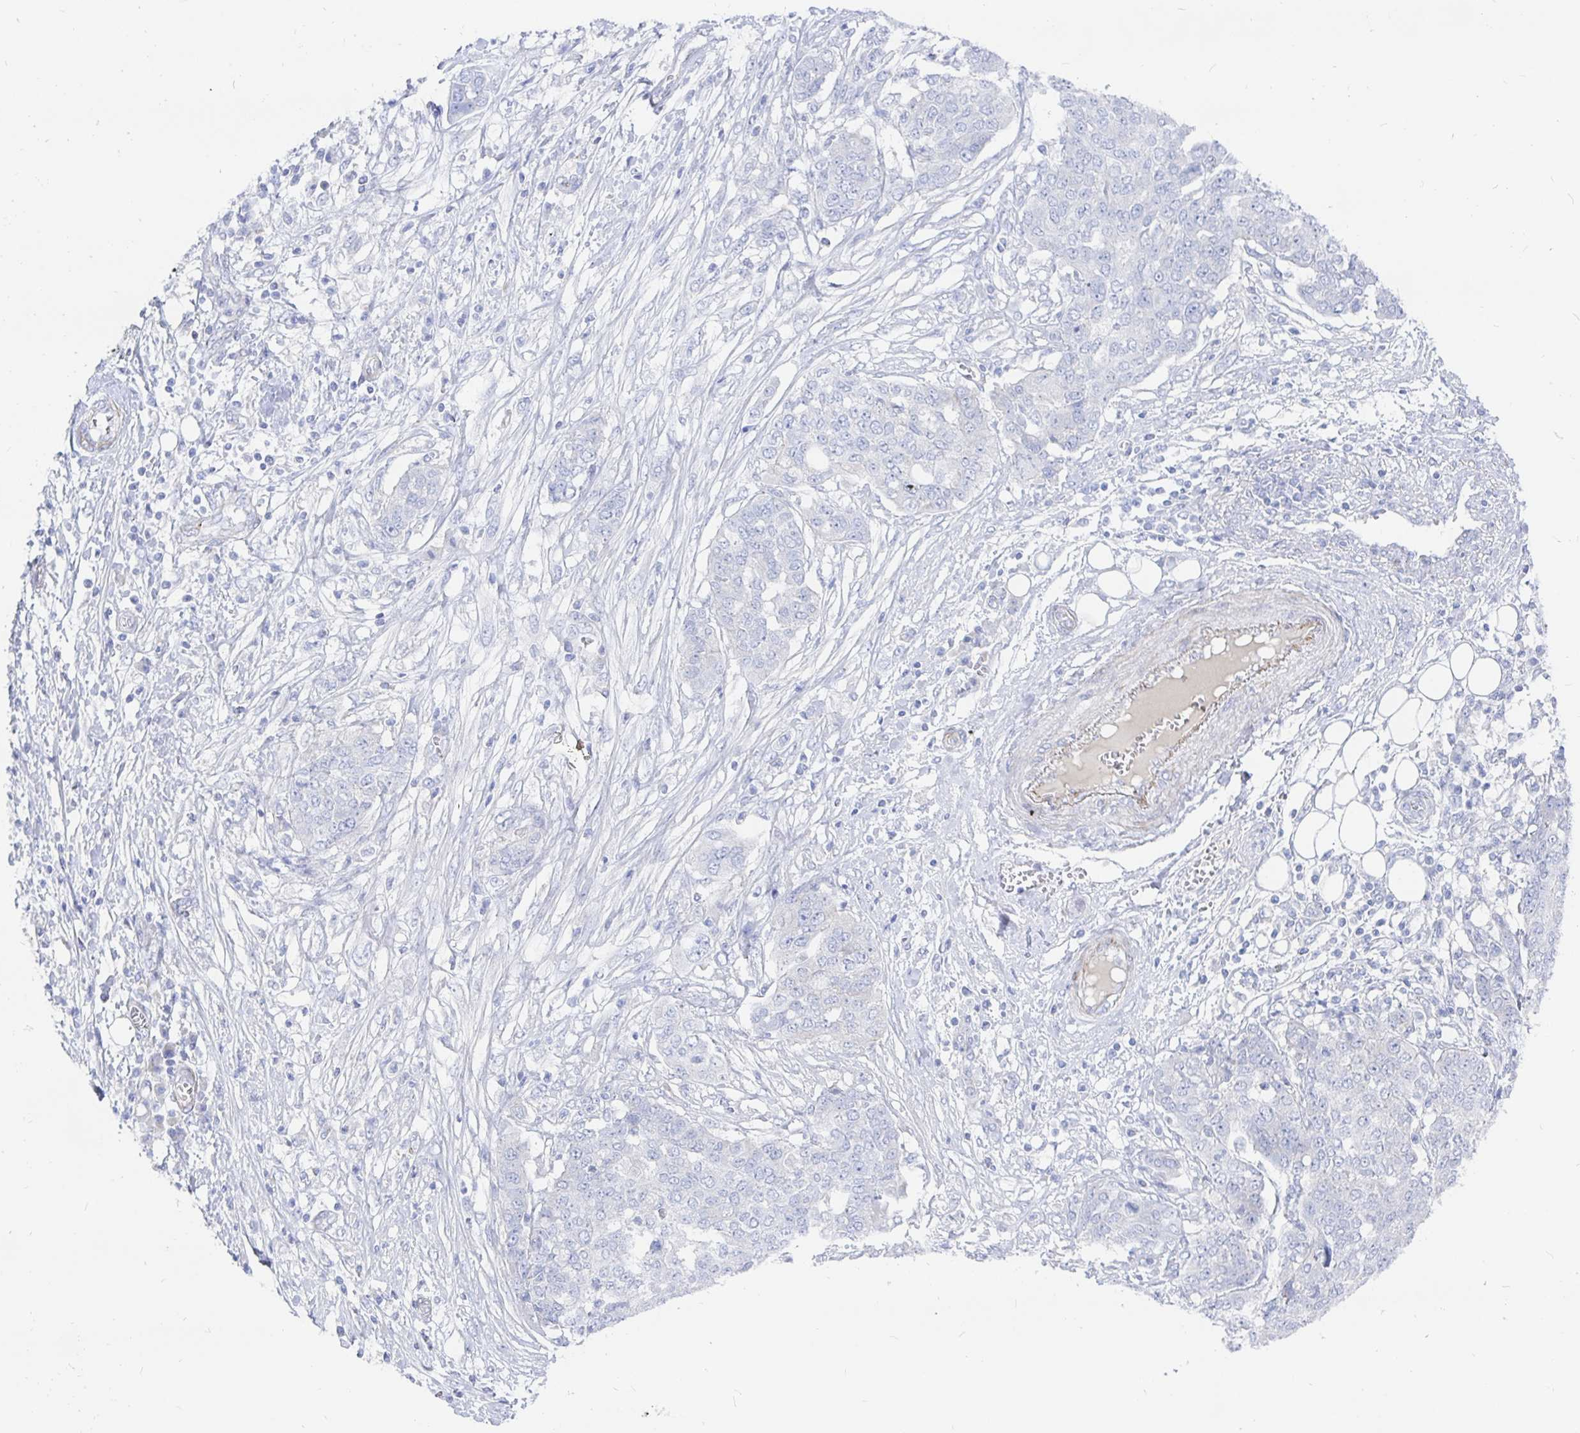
{"staining": {"intensity": "negative", "quantity": "none", "location": "none"}, "tissue": "ovarian cancer", "cell_type": "Tumor cells", "image_type": "cancer", "snomed": [{"axis": "morphology", "description": "Cystadenocarcinoma, serous, NOS"}, {"axis": "topography", "description": "Soft tissue"}, {"axis": "topography", "description": "Ovary"}], "caption": "DAB immunohistochemical staining of ovarian cancer (serous cystadenocarcinoma) demonstrates no significant positivity in tumor cells. The staining is performed using DAB (3,3'-diaminobenzidine) brown chromogen with nuclei counter-stained in using hematoxylin.", "gene": "COX16", "patient": {"sex": "female", "age": 57}}